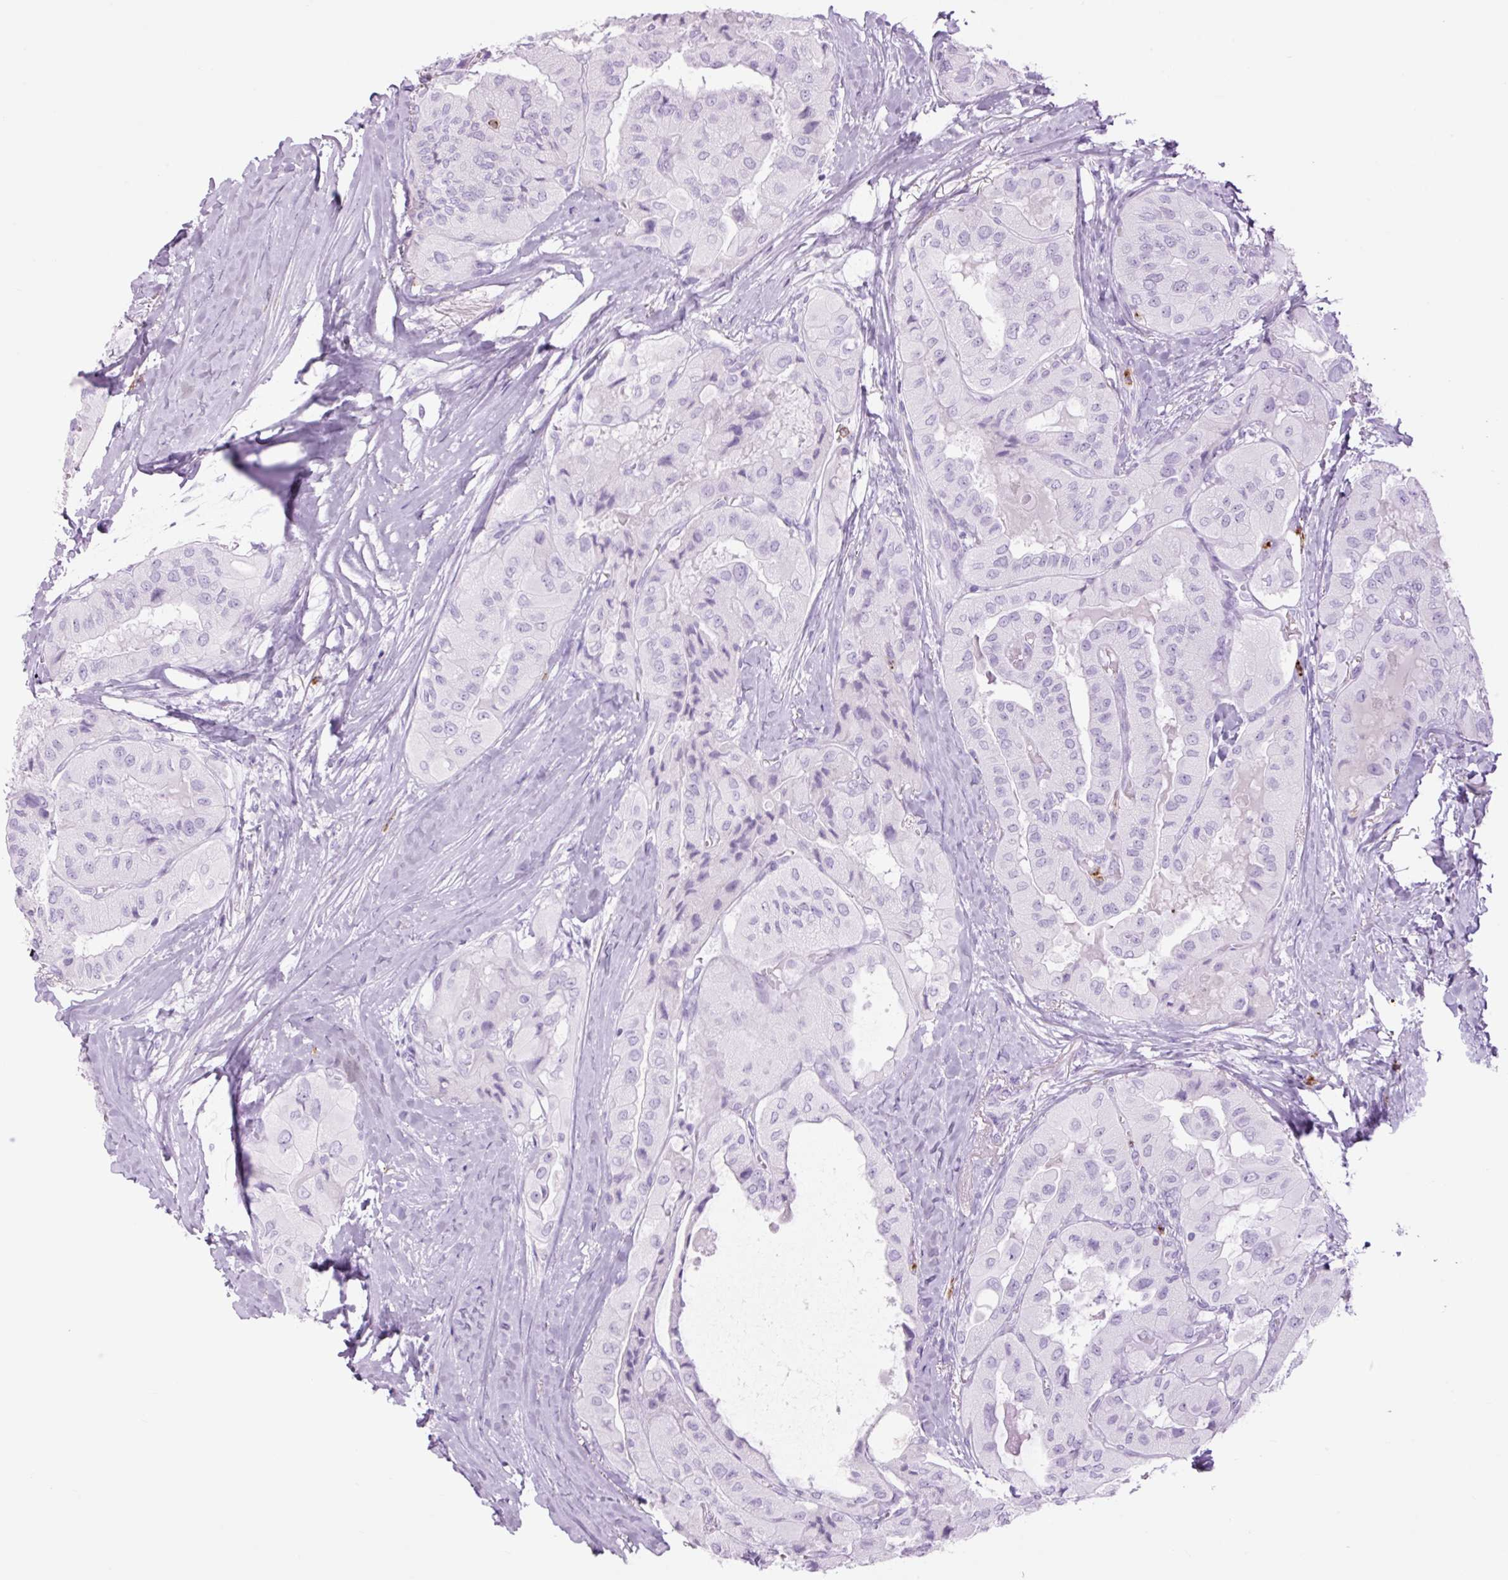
{"staining": {"intensity": "negative", "quantity": "none", "location": "none"}, "tissue": "thyroid cancer", "cell_type": "Tumor cells", "image_type": "cancer", "snomed": [{"axis": "morphology", "description": "Normal tissue, NOS"}, {"axis": "morphology", "description": "Papillary adenocarcinoma, NOS"}, {"axis": "topography", "description": "Thyroid gland"}], "caption": "Immunohistochemical staining of papillary adenocarcinoma (thyroid) exhibits no significant staining in tumor cells.", "gene": "LYZ", "patient": {"sex": "female", "age": 59}}